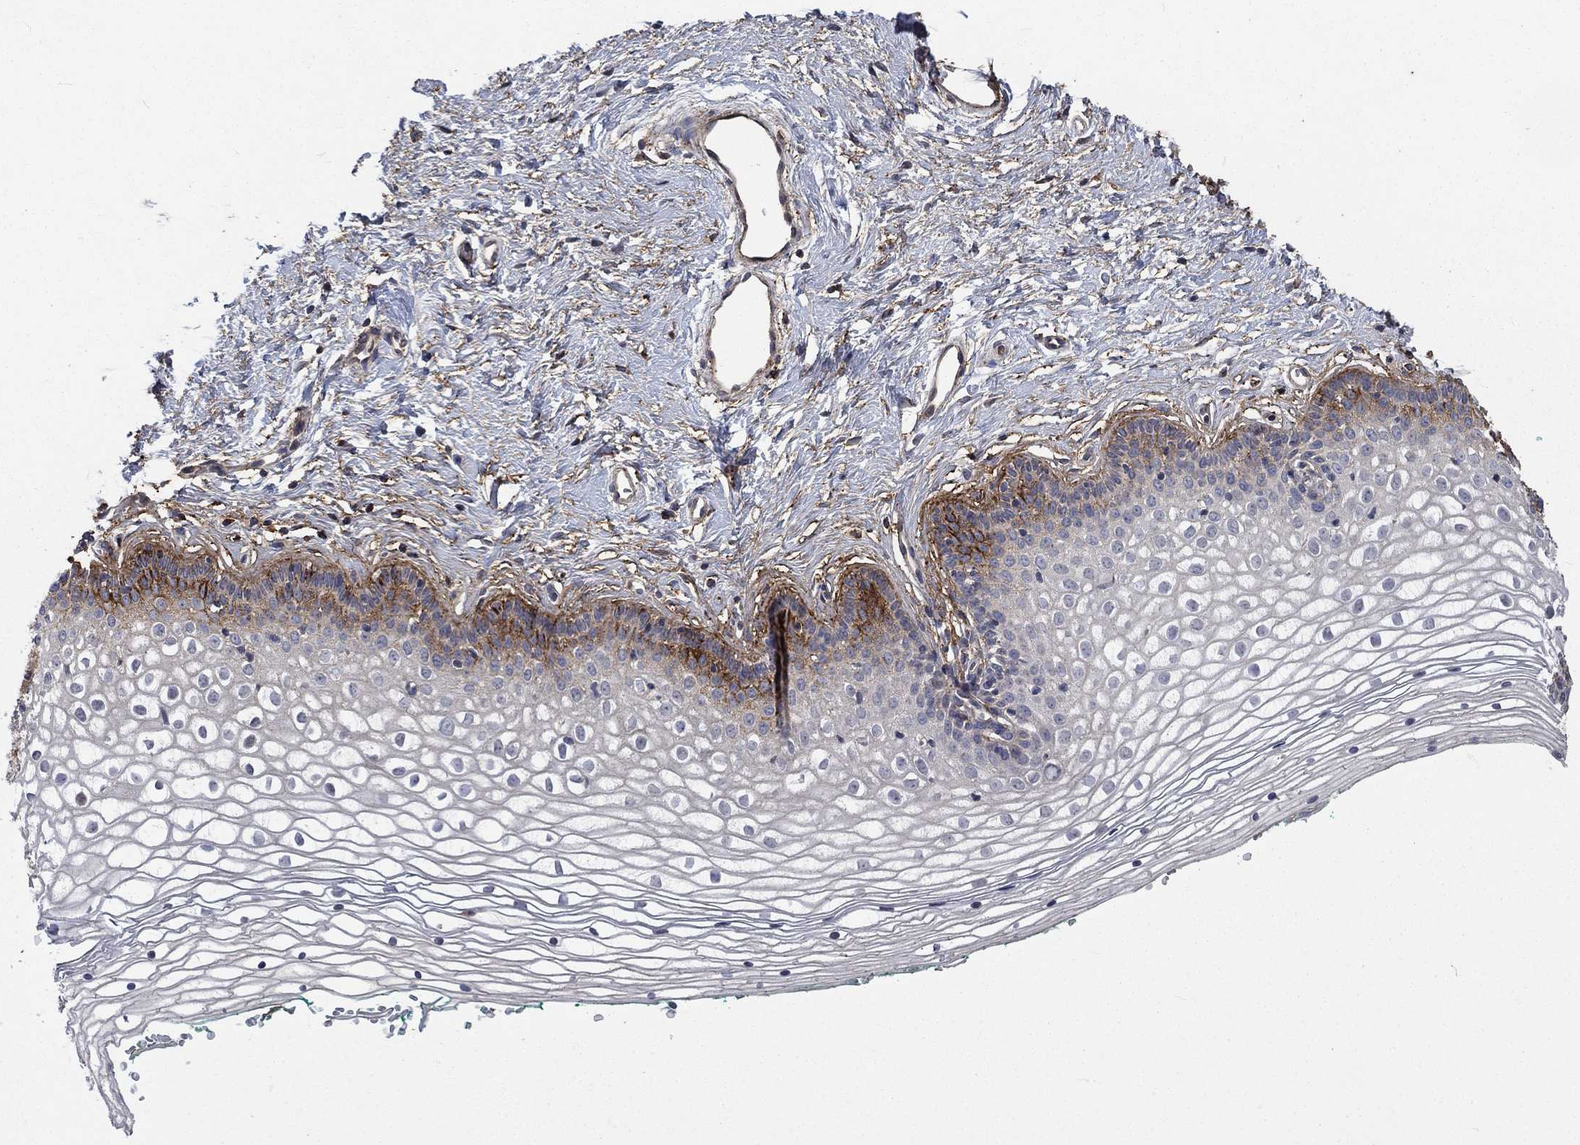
{"staining": {"intensity": "moderate", "quantity": "<25%", "location": "cytoplasmic/membranous"}, "tissue": "vagina", "cell_type": "Squamous epithelial cells", "image_type": "normal", "snomed": [{"axis": "morphology", "description": "Normal tissue, NOS"}, {"axis": "topography", "description": "Vagina"}], "caption": "Immunohistochemical staining of benign vagina displays low levels of moderate cytoplasmic/membranous expression in about <25% of squamous epithelial cells. The staining was performed using DAB (3,3'-diaminobenzidine), with brown indicating positive protein expression. Nuclei are stained blue with hematoxylin.", "gene": "VCAN", "patient": {"sex": "female", "age": 36}}